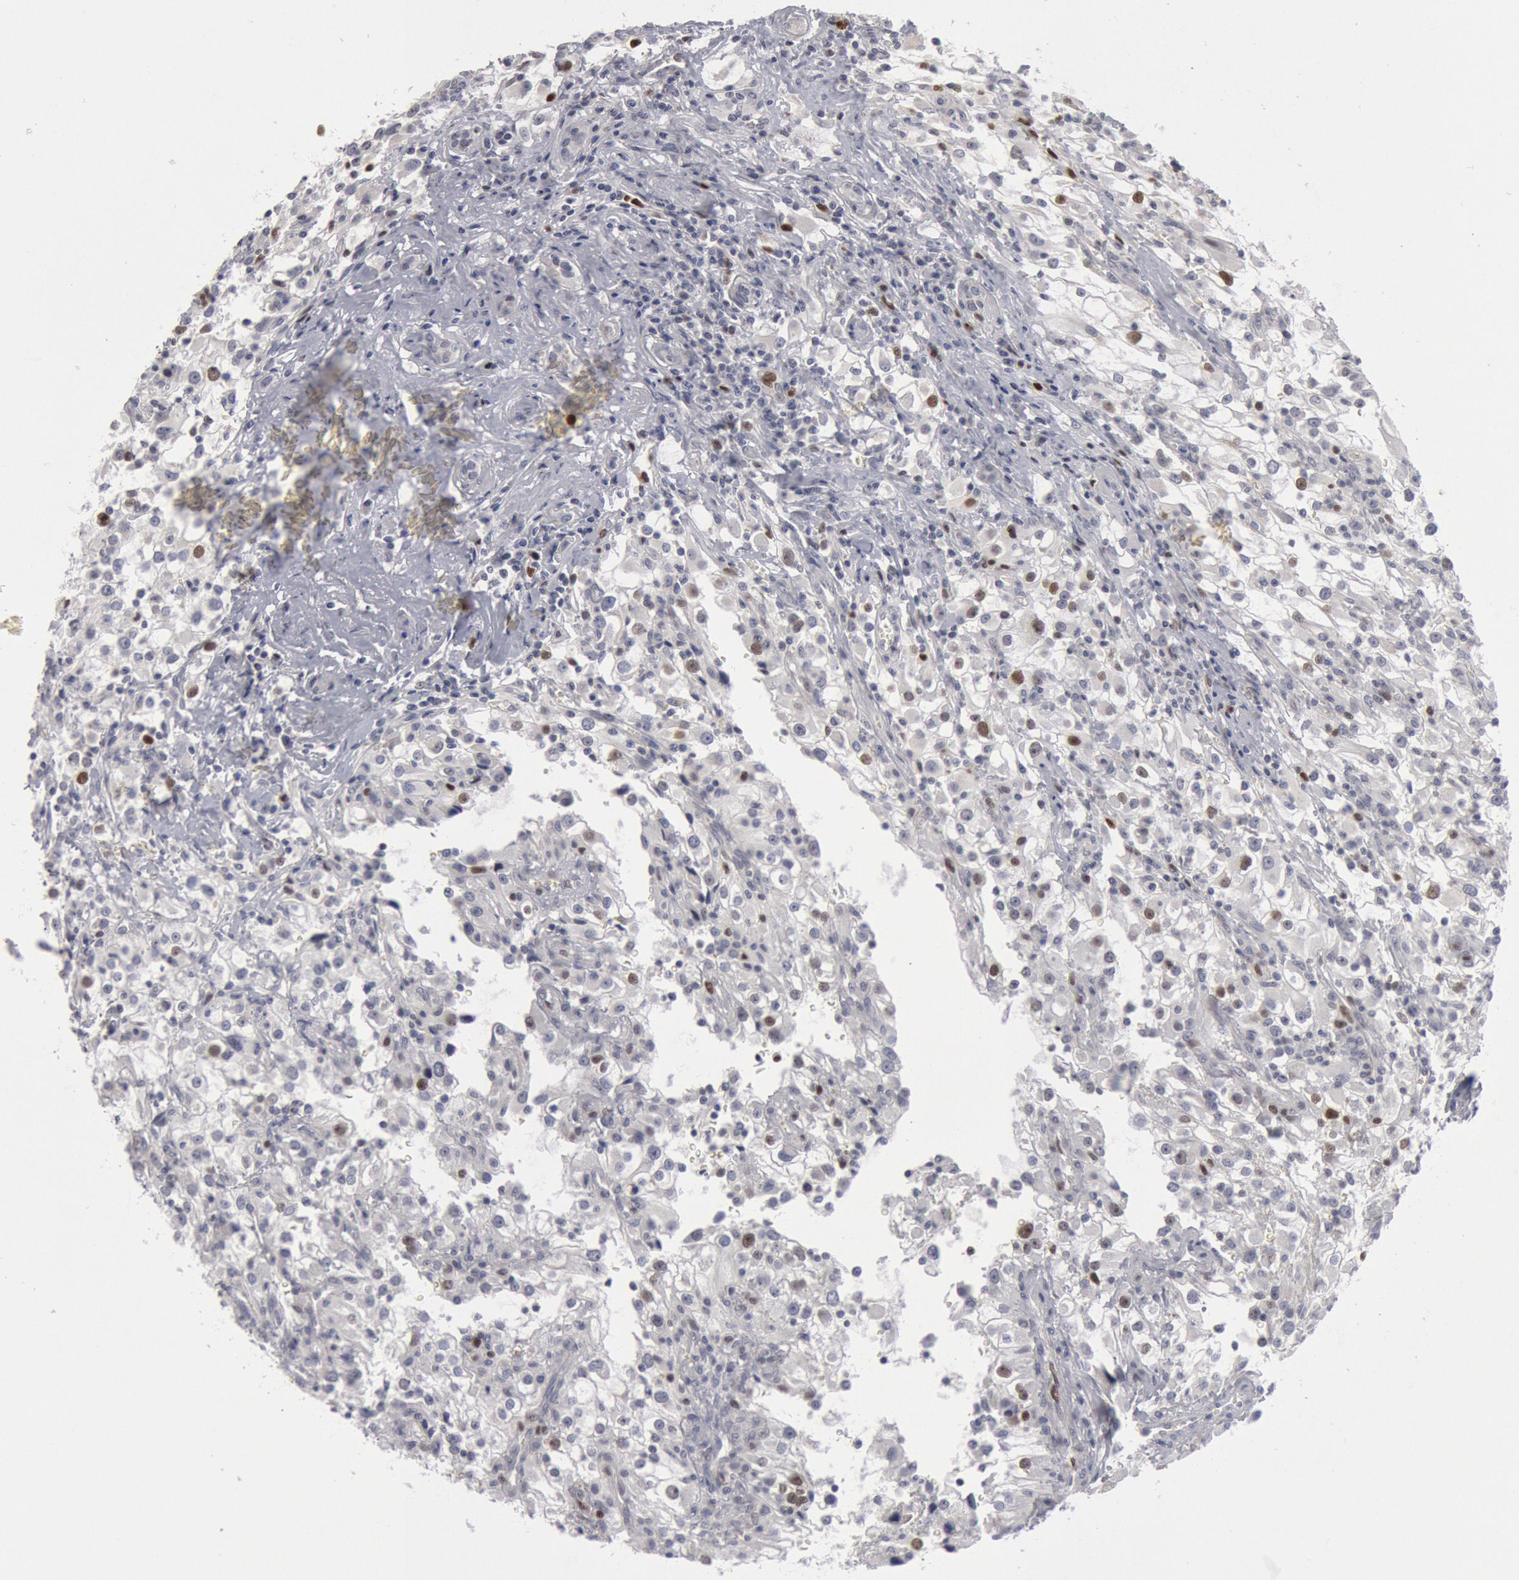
{"staining": {"intensity": "weak", "quantity": "<25%", "location": "nuclear"}, "tissue": "renal cancer", "cell_type": "Tumor cells", "image_type": "cancer", "snomed": [{"axis": "morphology", "description": "Adenocarcinoma, NOS"}, {"axis": "topography", "description": "Kidney"}], "caption": "Tumor cells are negative for brown protein staining in renal cancer (adenocarcinoma). Nuclei are stained in blue.", "gene": "WDHD1", "patient": {"sex": "female", "age": 52}}